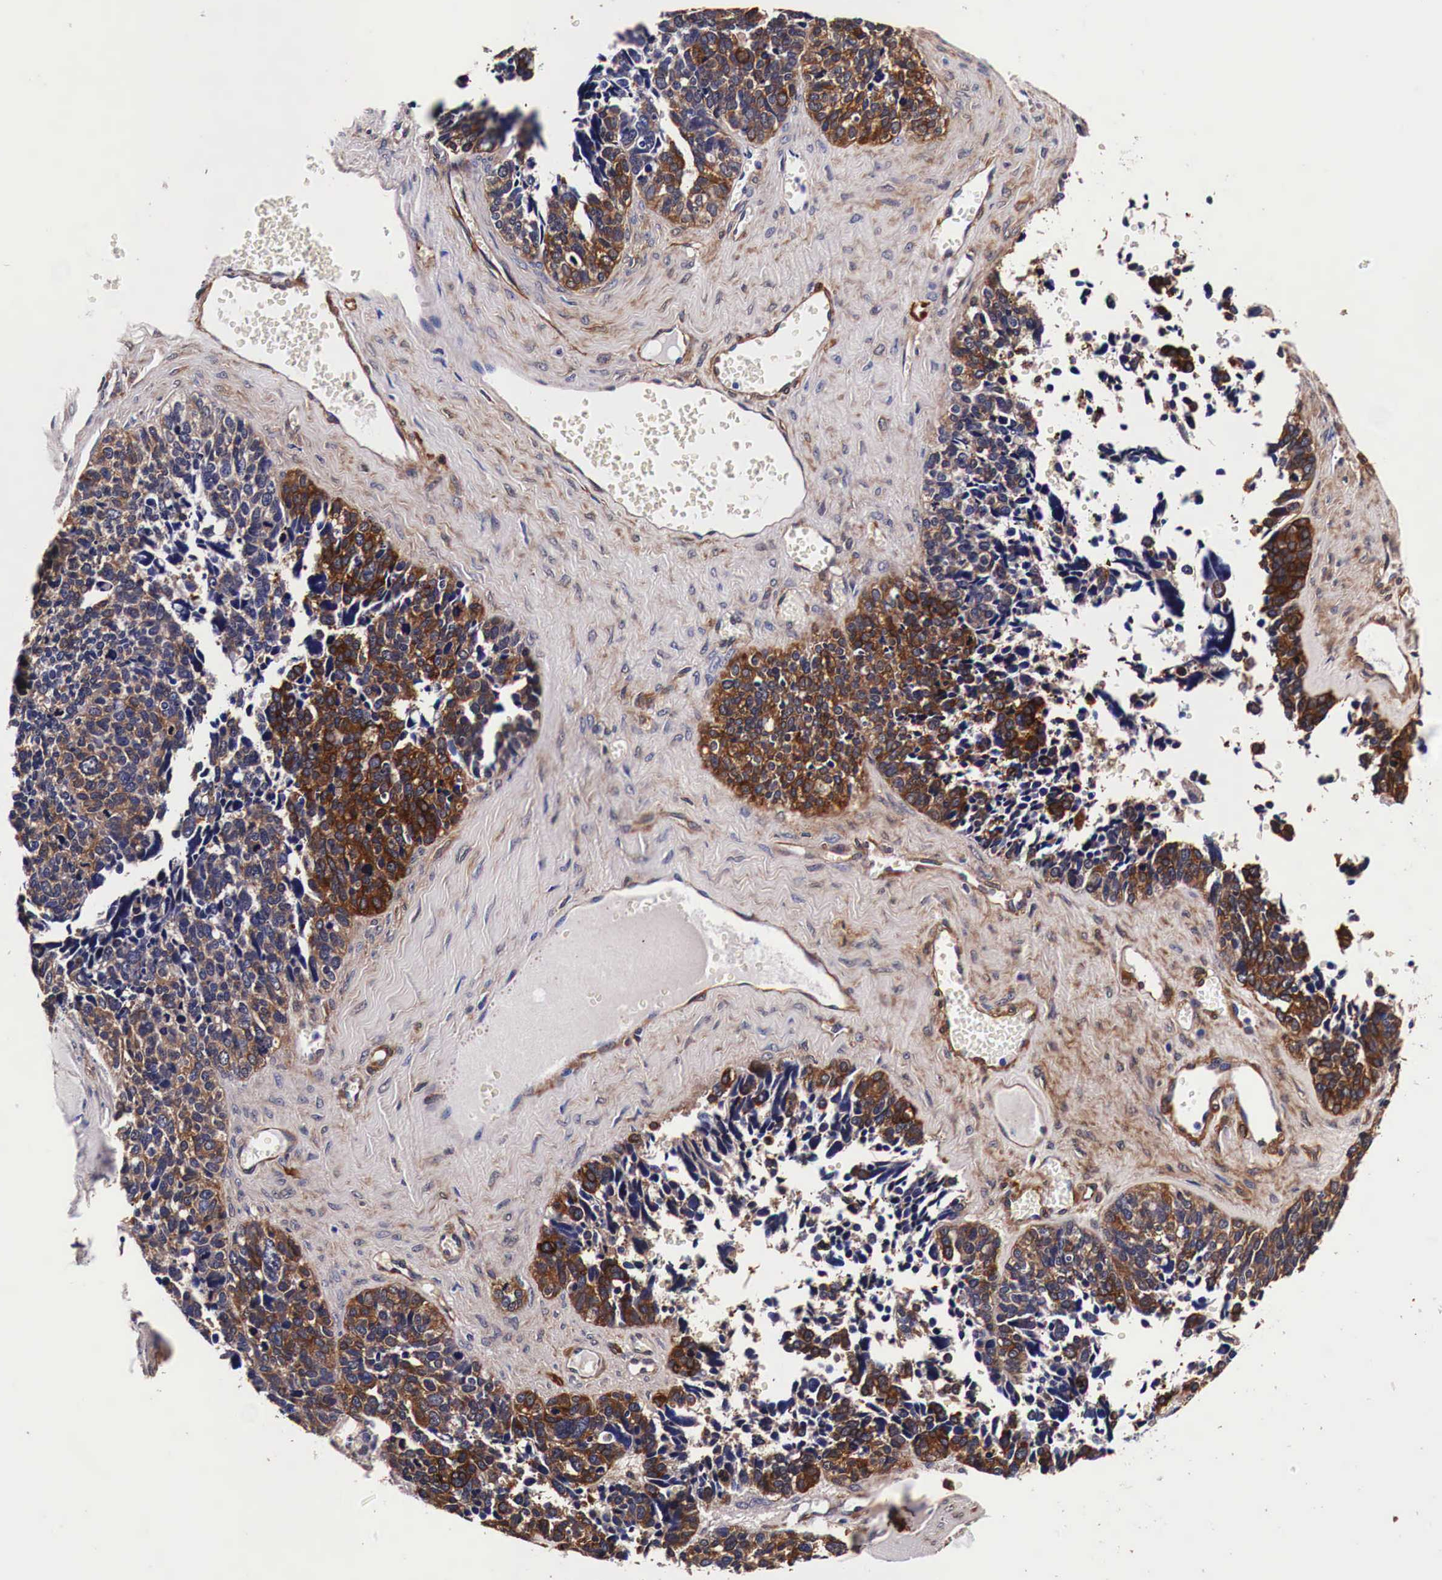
{"staining": {"intensity": "strong", "quantity": ">75%", "location": "cytoplasmic/membranous"}, "tissue": "ovarian cancer", "cell_type": "Tumor cells", "image_type": "cancer", "snomed": [{"axis": "morphology", "description": "Cystadenocarcinoma, serous, NOS"}, {"axis": "topography", "description": "Ovary"}], "caption": "This photomicrograph displays immunohistochemistry (IHC) staining of ovarian serous cystadenocarcinoma, with high strong cytoplasmic/membranous expression in about >75% of tumor cells.", "gene": "HSPB1", "patient": {"sex": "female", "age": 77}}